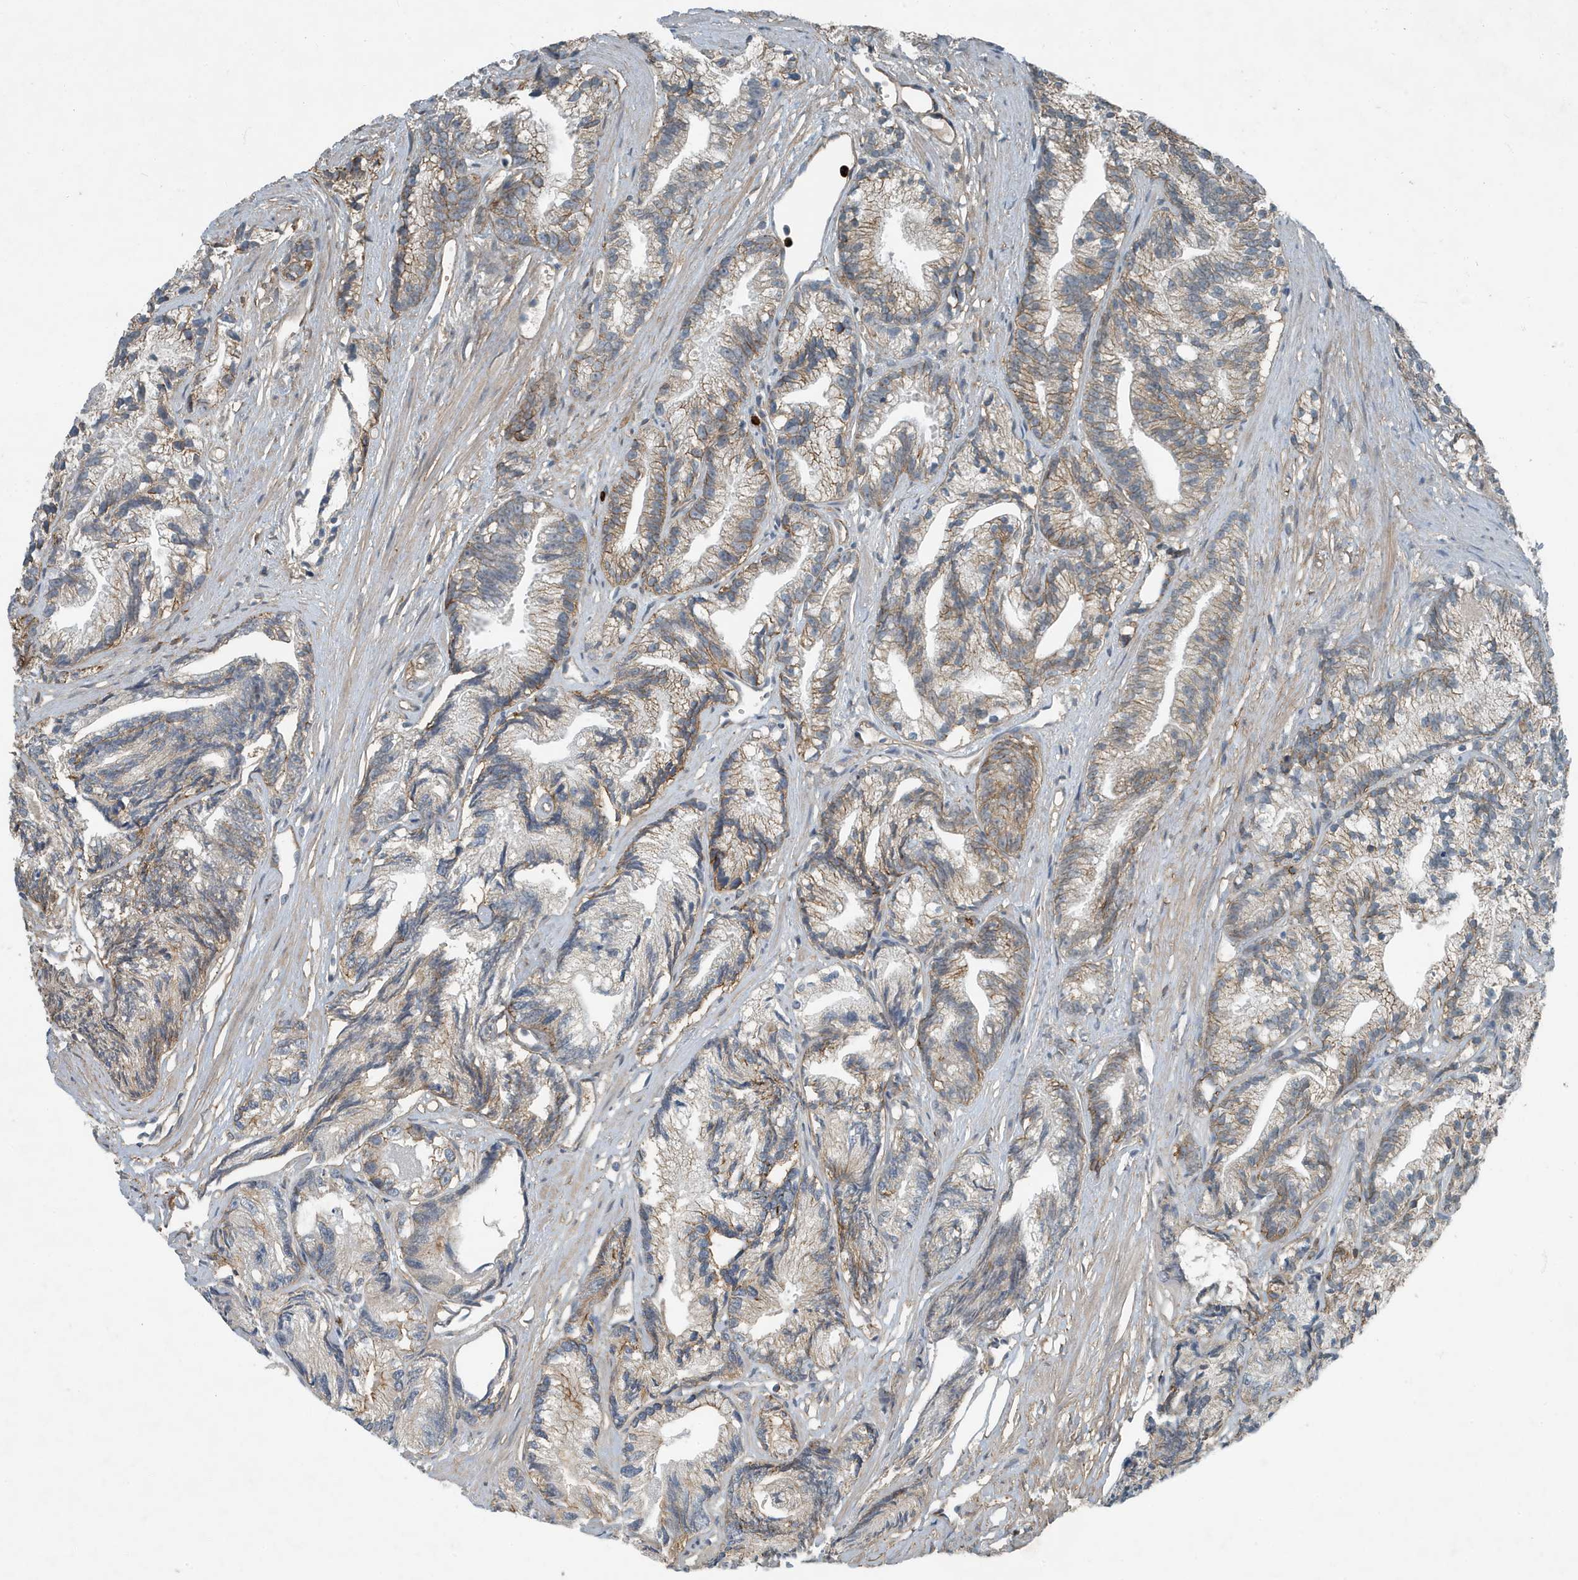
{"staining": {"intensity": "moderate", "quantity": "25%-75%", "location": "cytoplasmic/membranous"}, "tissue": "prostate cancer", "cell_type": "Tumor cells", "image_type": "cancer", "snomed": [{"axis": "morphology", "description": "Adenocarcinoma, Low grade"}, {"axis": "topography", "description": "Prostate"}], "caption": "An image showing moderate cytoplasmic/membranous positivity in approximately 25%-75% of tumor cells in prostate cancer (low-grade adenocarcinoma), as visualized by brown immunohistochemical staining.", "gene": "DAPP1", "patient": {"sex": "male", "age": 89}}